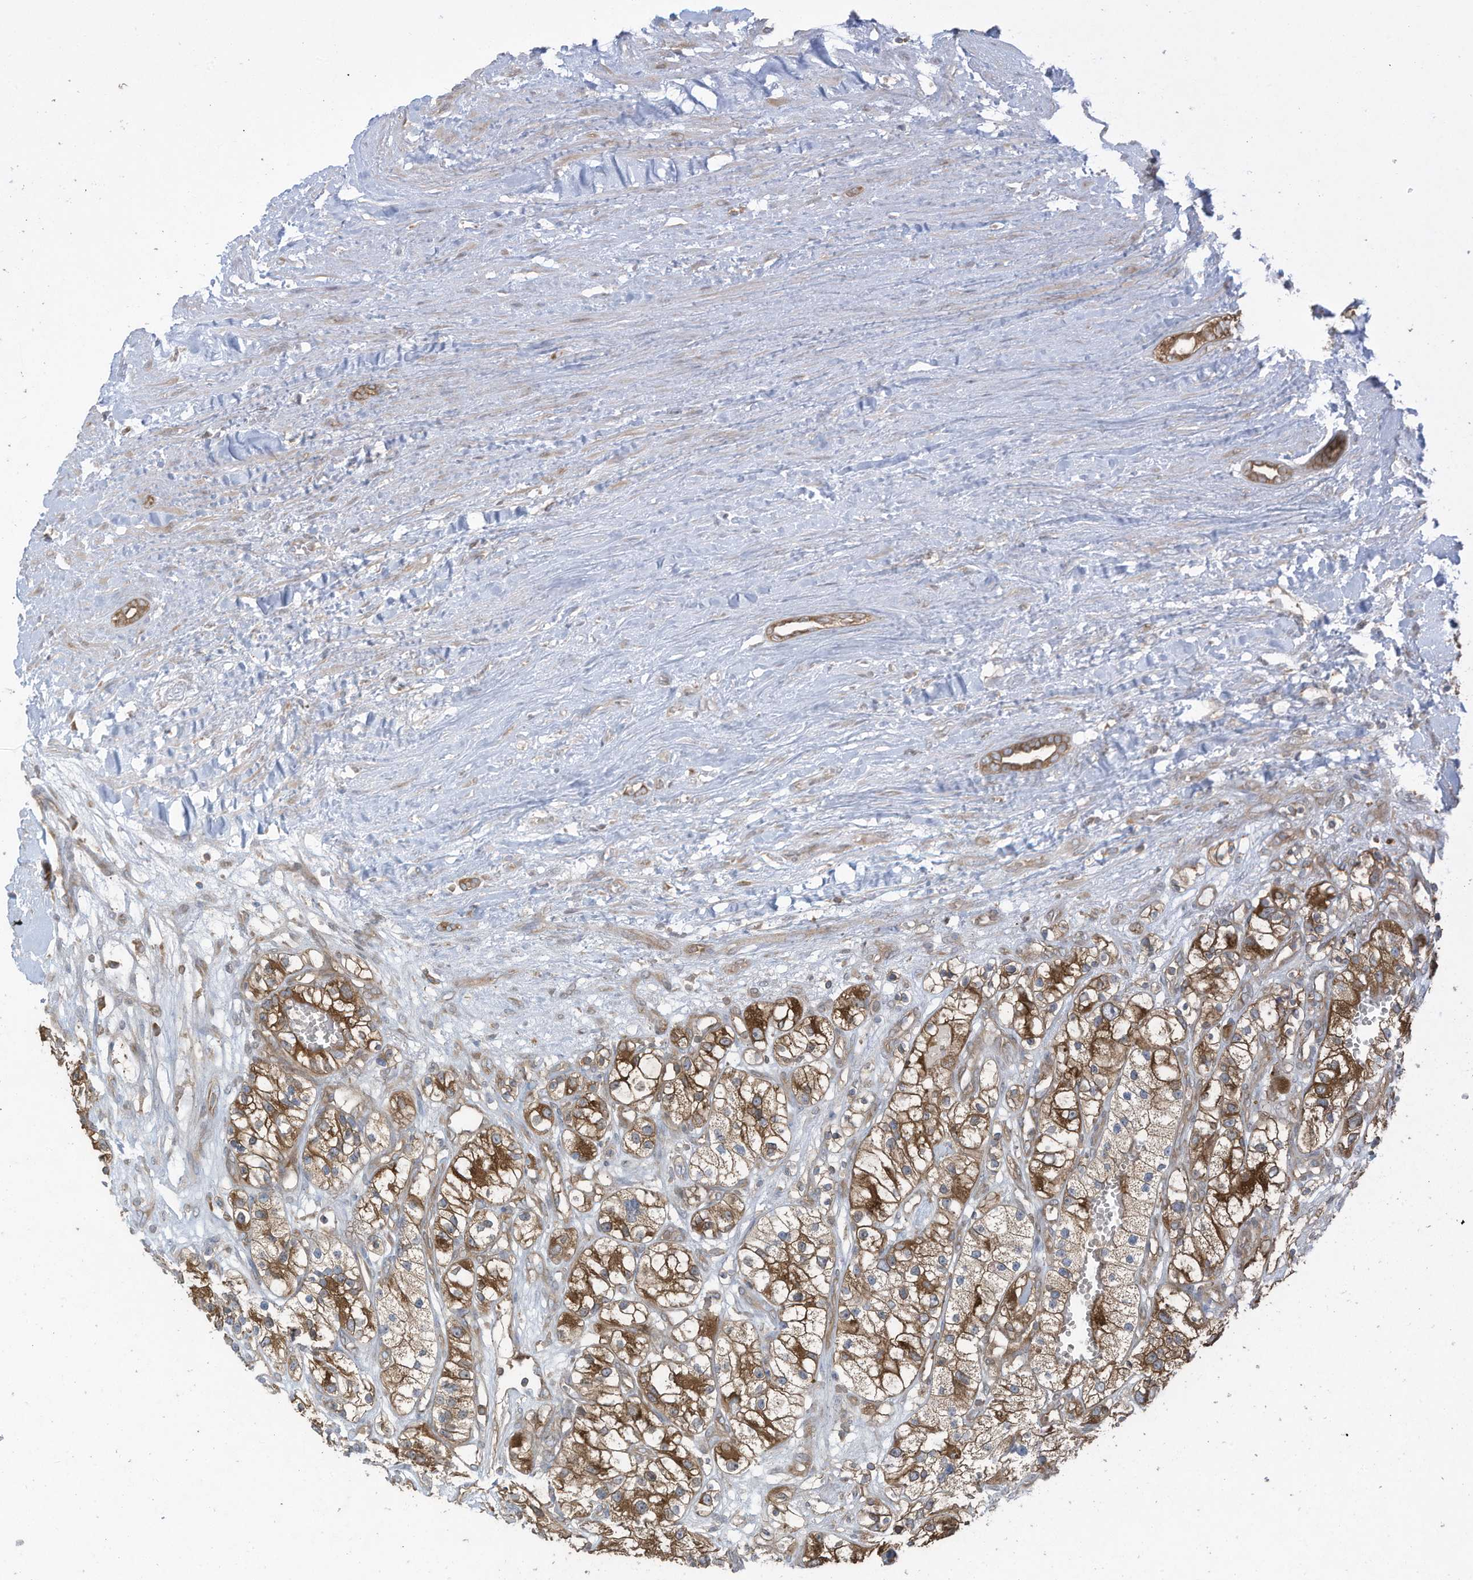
{"staining": {"intensity": "moderate", "quantity": ">75%", "location": "cytoplasmic/membranous"}, "tissue": "renal cancer", "cell_type": "Tumor cells", "image_type": "cancer", "snomed": [{"axis": "morphology", "description": "Adenocarcinoma, NOS"}, {"axis": "topography", "description": "Kidney"}], "caption": "A brown stain labels moderate cytoplasmic/membranous expression of a protein in human renal cancer (adenocarcinoma) tumor cells.", "gene": "OLA1", "patient": {"sex": "female", "age": 57}}